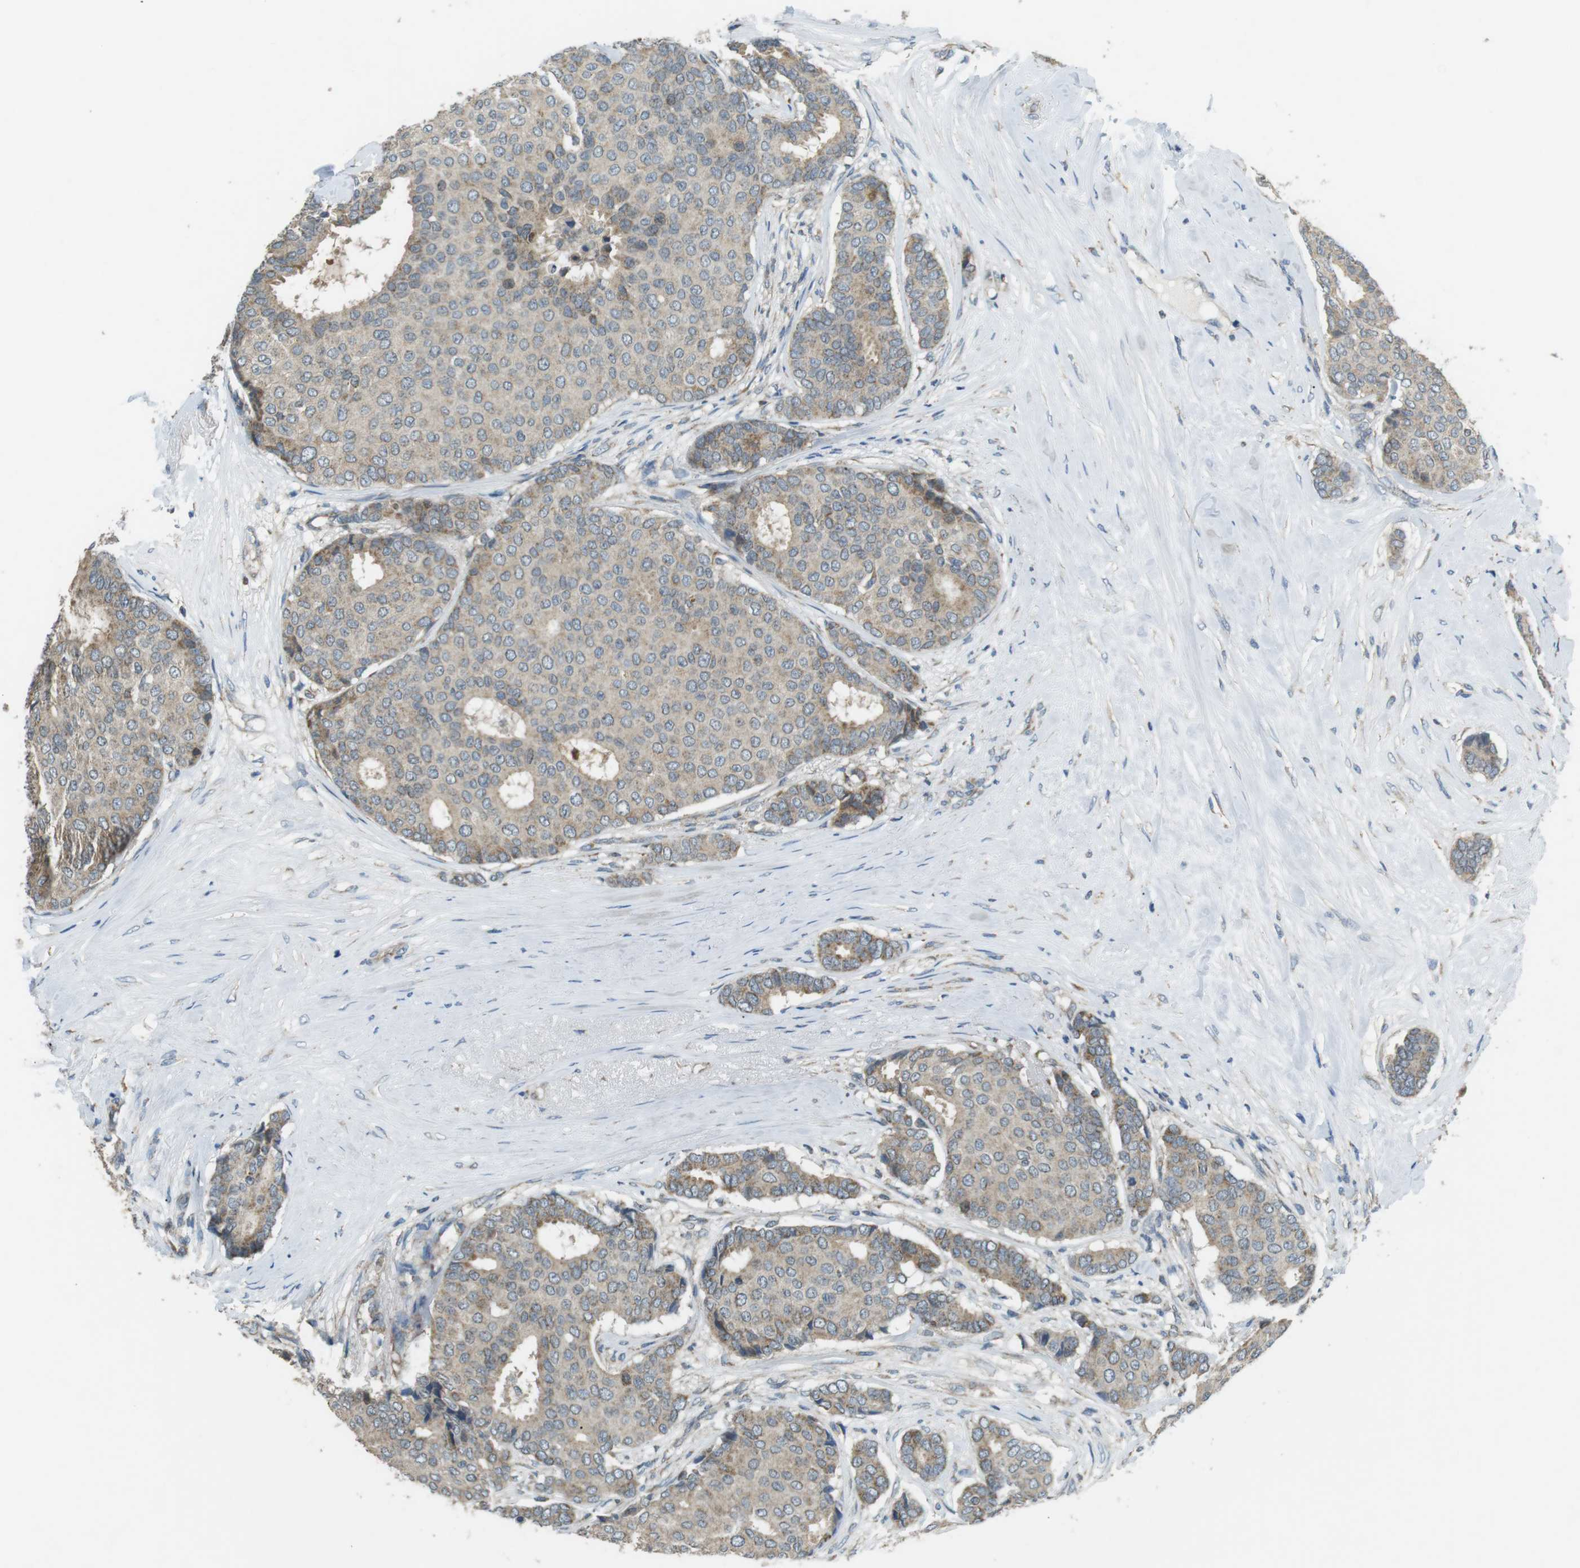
{"staining": {"intensity": "weak", "quantity": "25%-75%", "location": "cytoplasmic/membranous"}, "tissue": "breast cancer", "cell_type": "Tumor cells", "image_type": "cancer", "snomed": [{"axis": "morphology", "description": "Duct carcinoma"}, {"axis": "topography", "description": "Breast"}], "caption": "The micrograph reveals immunohistochemical staining of breast cancer (invasive ductal carcinoma). There is weak cytoplasmic/membranous positivity is present in approximately 25%-75% of tumor cells.", "gene": "BACE1", "patient": {"sex": "female", "age": 75}}